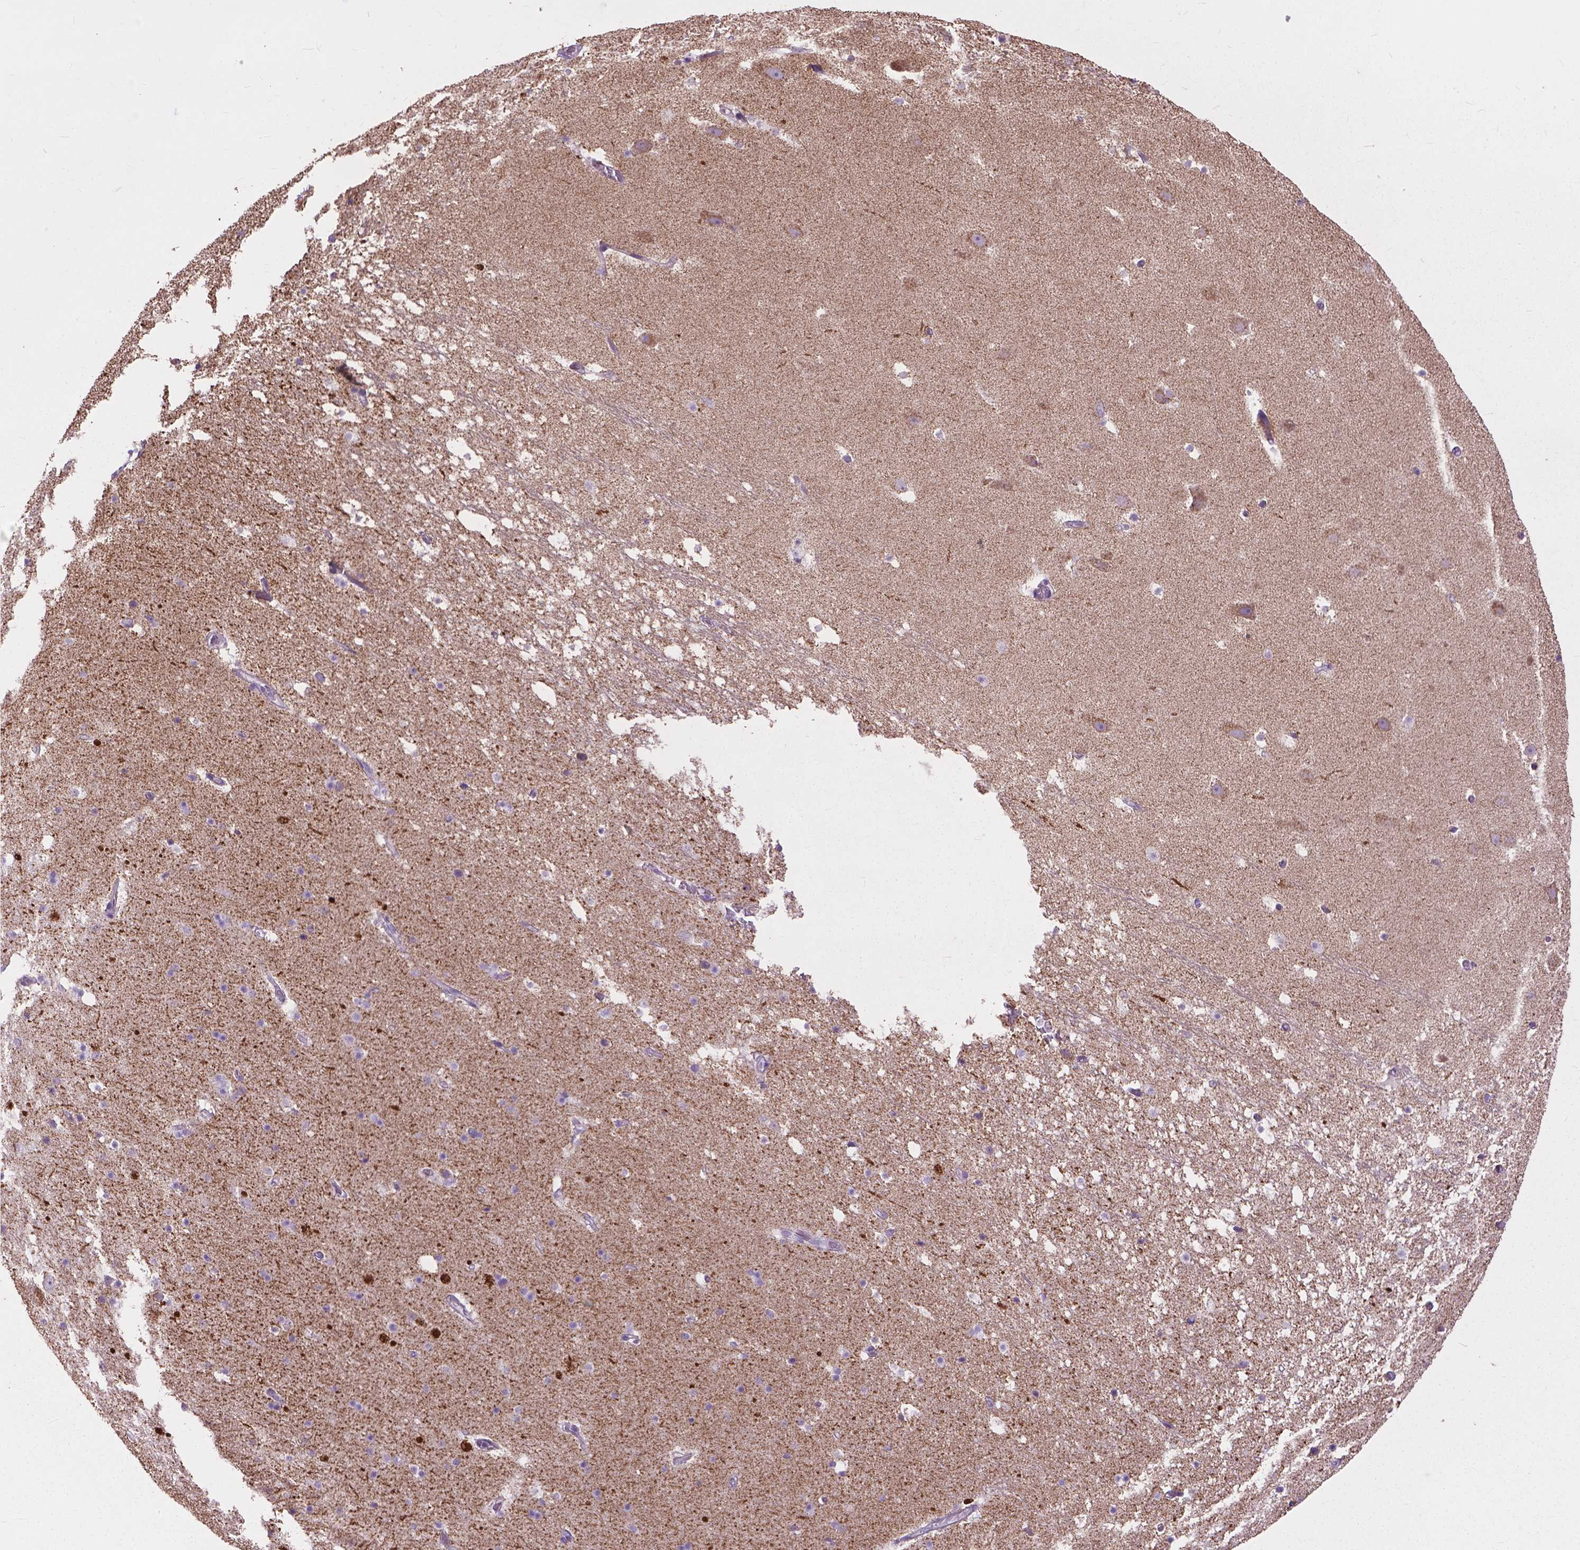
{"staining": {"intensity": "negative", "quantity": "none", "location": "none"}, "tissue": "hippocampus", "cell_type": "Glial cells", "image_type": "normal", "snomed": [{"axis": "morphology", "description": "Normal tissue, NOS"}, {"axis": "topography", "description": "Hippocampus"}], "caption": "Immunohistochemistry (IHC) photomicrograph of unremarkable human hippocampus stained for a protein (brown), which exhibits no positivity in glial cells. (DAB immunohistochemistry (IHC) visualized using brightfield microscopy, high magnification).", "gene": "VDAC1", "patient": {"sex": "male", "age": 26}}